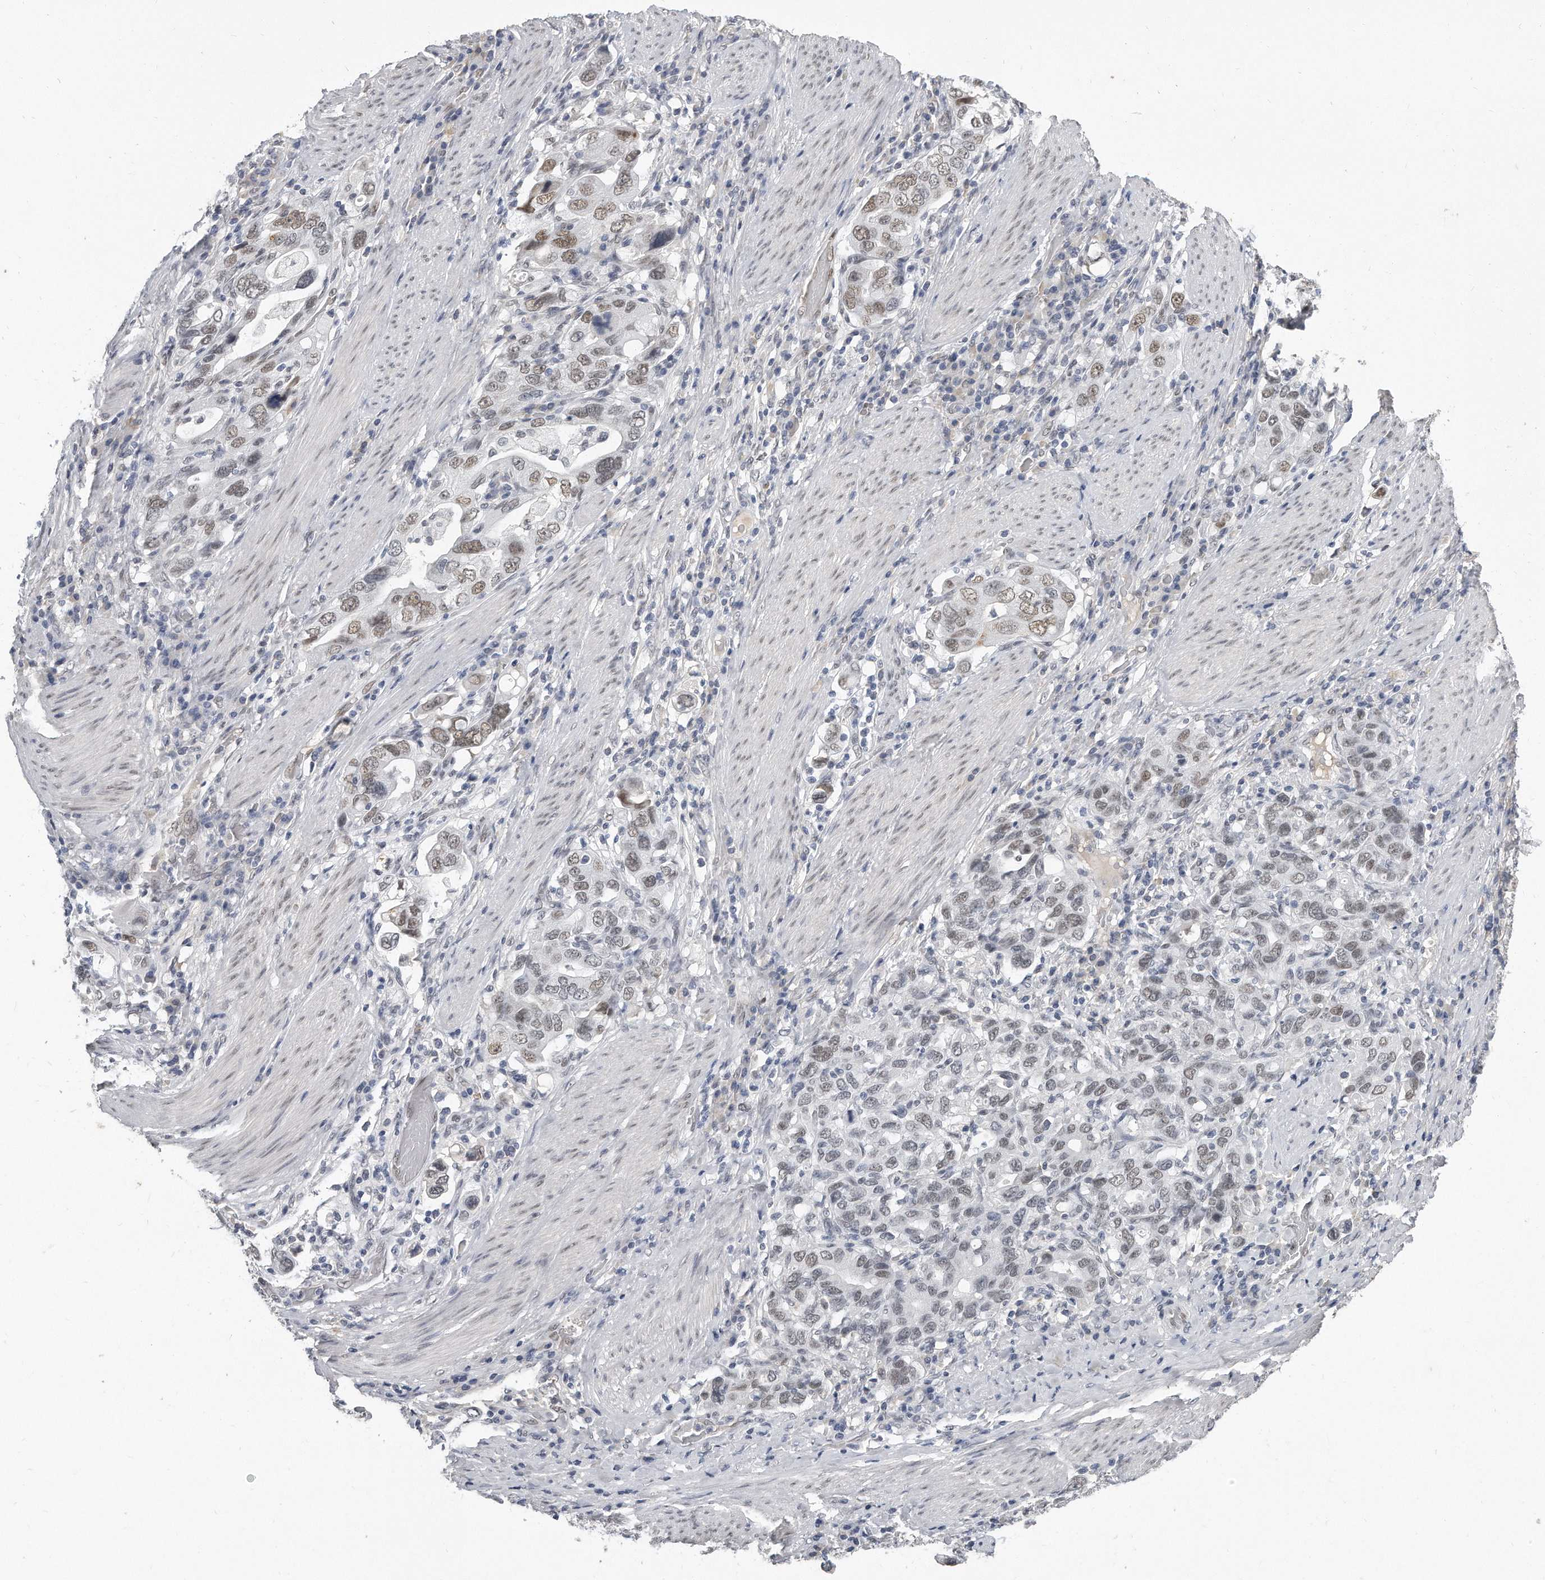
{"staining": {"intensity": "moderate", "quantity": "<25%", "location": "nuclear"}, "tissue": "stomach cancer", "cell_type": "Tumor cells", "image_type": "cancer", "snomed": [{"axis": "morphology", "description": "Adenocarcinoma, NOS"}, {"axis": "topography", "description": "Stomach, upper"}], "caption": "Human stomach adenocarcinoma stained for a protein (brown) reveals moderate nuclear positive expression in approximately <25% of tumor cells.", "gene": "CTBP2", "patient": {"sex": "male", "age": 62}}